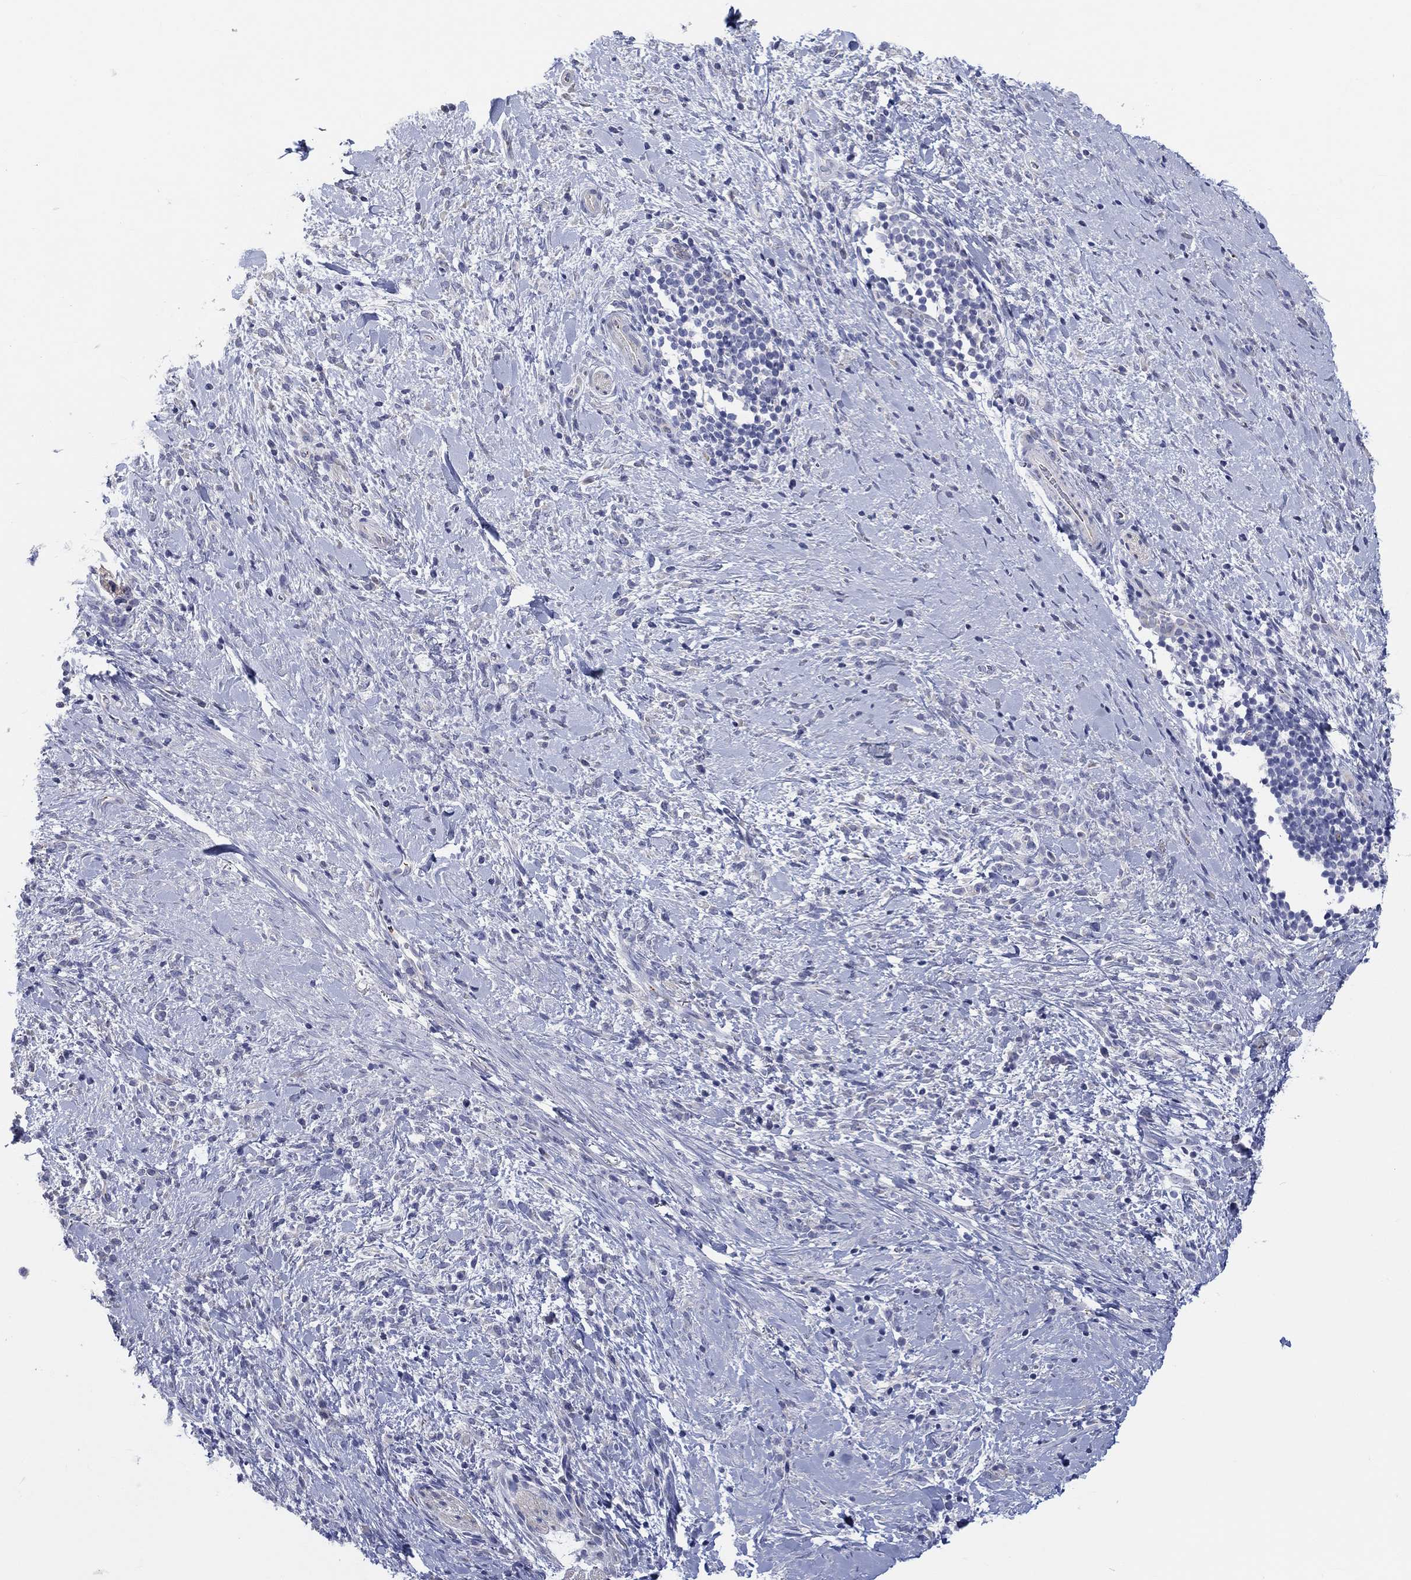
{"staining": {"intensity": "negative", "quantity": "none", "location": "none"}, "tissue": "stomach cancer", "cell_type": "Tumor cells", "image_type": "cancer", "snomed": [{"axis": "morphology", "description": "Adenocarcinoma, NOS"}, {"axis": "topography", "description": "Stomach"}], "caption": "An image of human stomach adenocarcinoma is negative for staining in tumor cells.", "gene": "LRRC4C", "patient": {"sex": "female", "age": 57}}